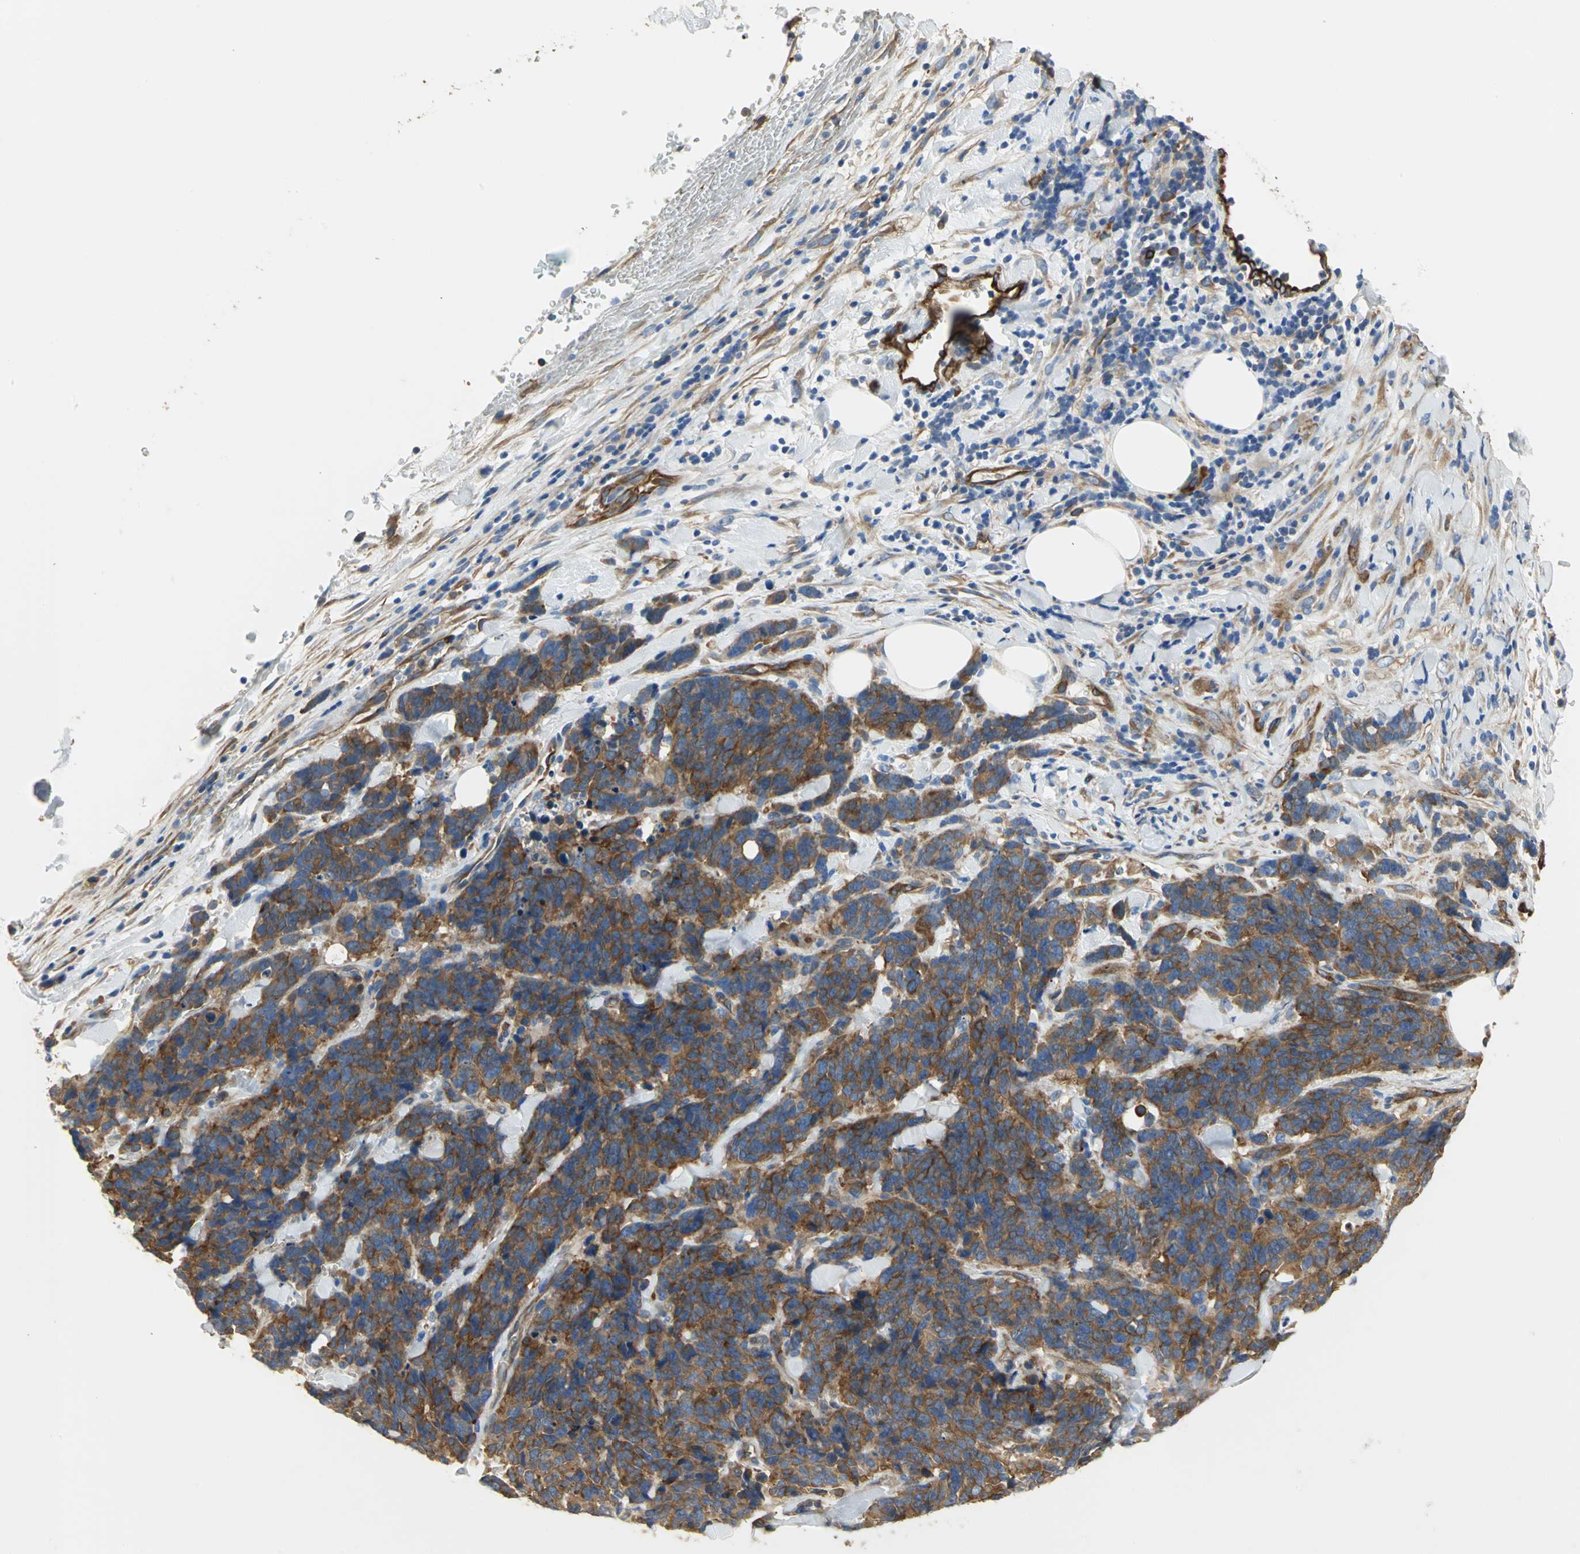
{"staining": {"intensity": "strong", "quantity": ">75%", "location": "cytoplasmic/membranous"}, "tissue": "lung cancer", "cell_type": "Tumor cells", "image_type": "cancer", "snomed": [{"axis": "morphology", "description": "Neoplasm, malignant, NOS"}, {"axis": "topography", "description": "Lung"}], "caption": "Neoplasm (malignant) (lung) stained for a protein (brown) exhibits strong cytoplasmic/membranous positive positivity in about >75% of tumor cells.", "gene": "FLNB", "patient": {"sex": "female", "age": 58}}